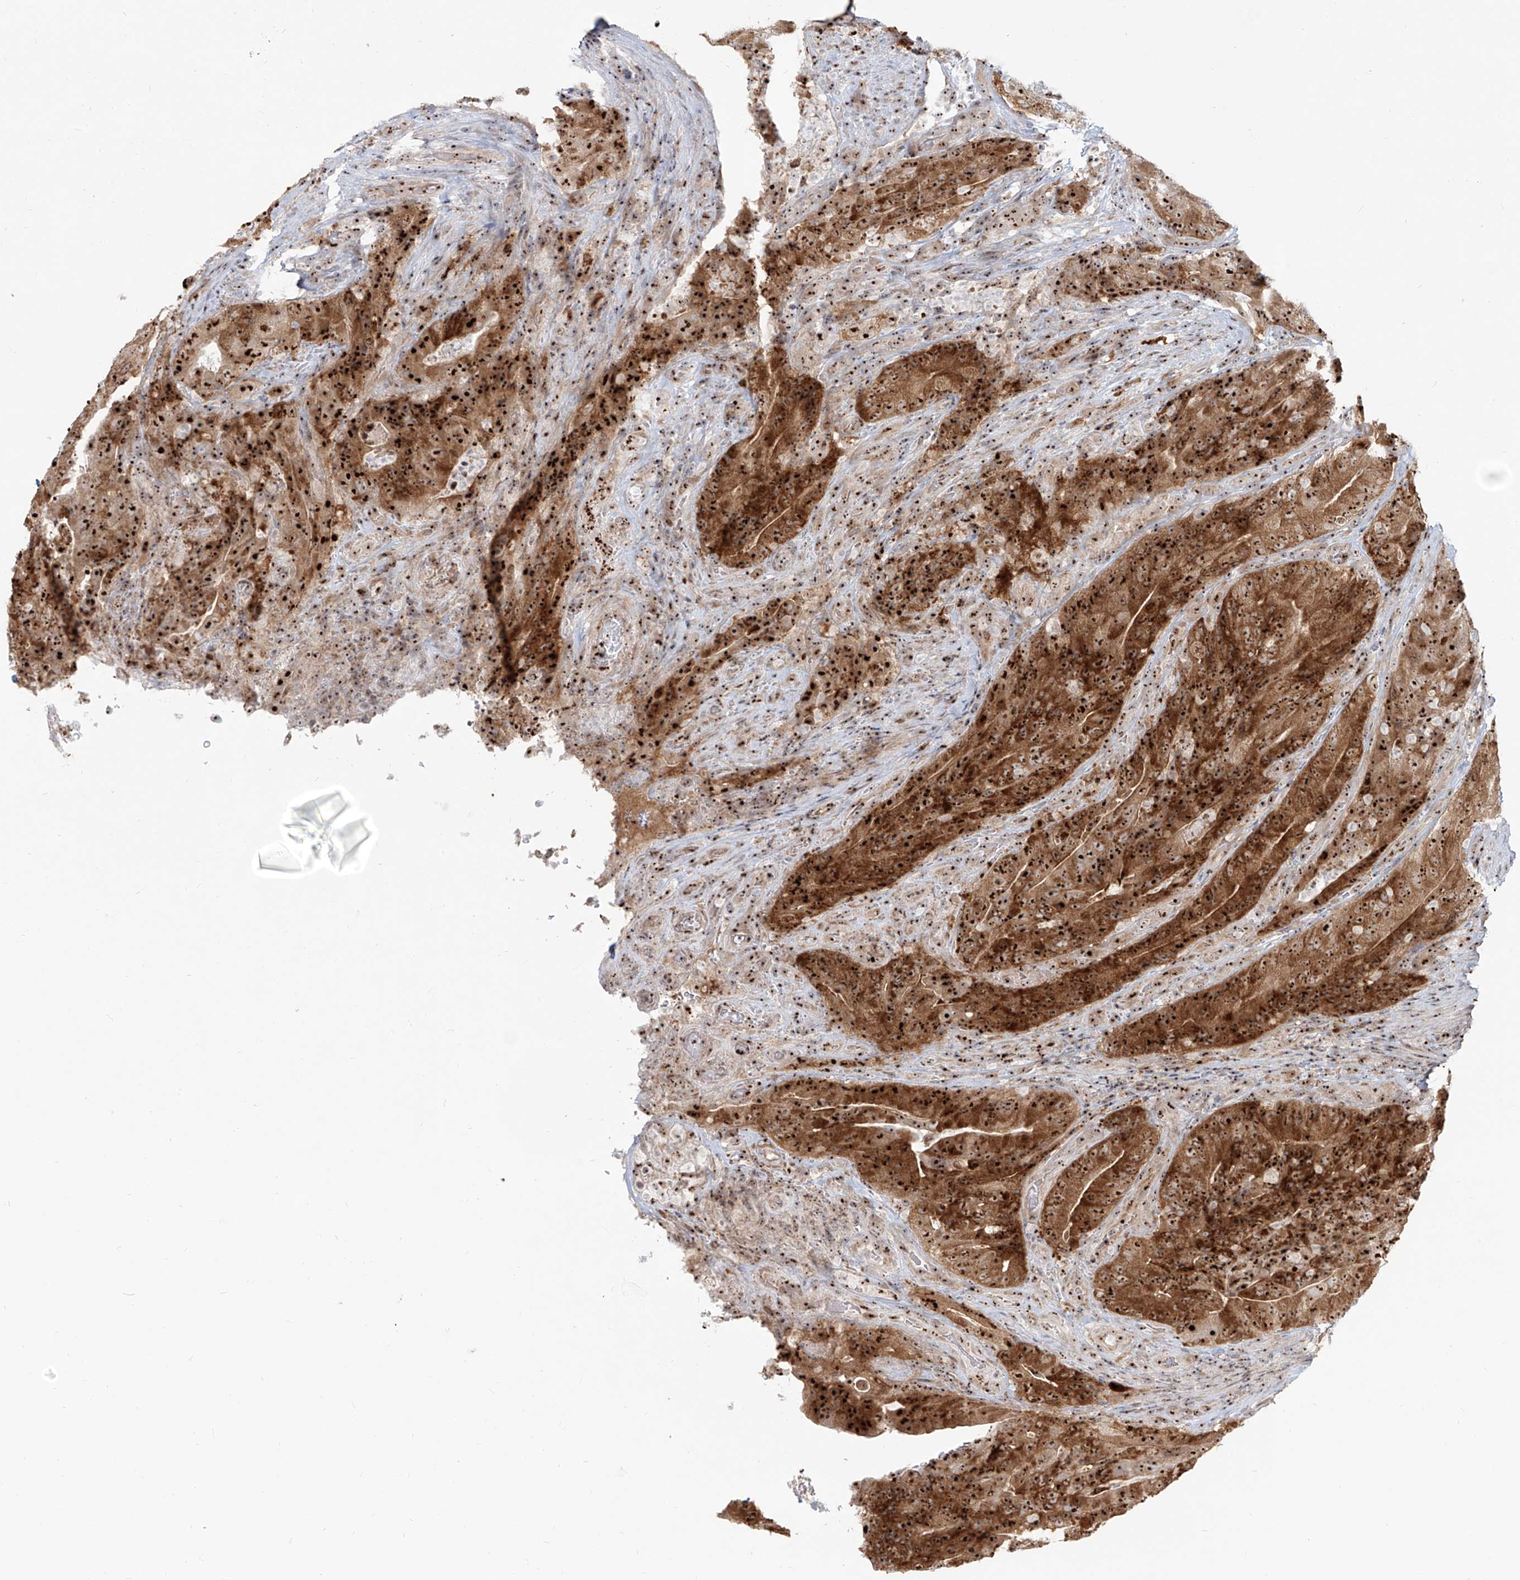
{"staining": {"intensity": "strong", "quantity": ">75%", "location": "cytoplasmic/membranous,nuclear"}, "tissue": "colorectal cancer", "cell_type": "Tumor cells", "image_type": "cancer", "snomed": [{"axis": "morphology", "description": "Normal tissue, NOS"}, {"axis": "topography", "description": "Colon"}], "caption": "This photomicrograph shows immunohistochemistry staining of human colorectal cancer, with high strong cytoplasmic/membranous and nuclear staining in about >75% of tumor cells.", "gene": "BYSL", "patient": {"sex": "female", "age": 82}}